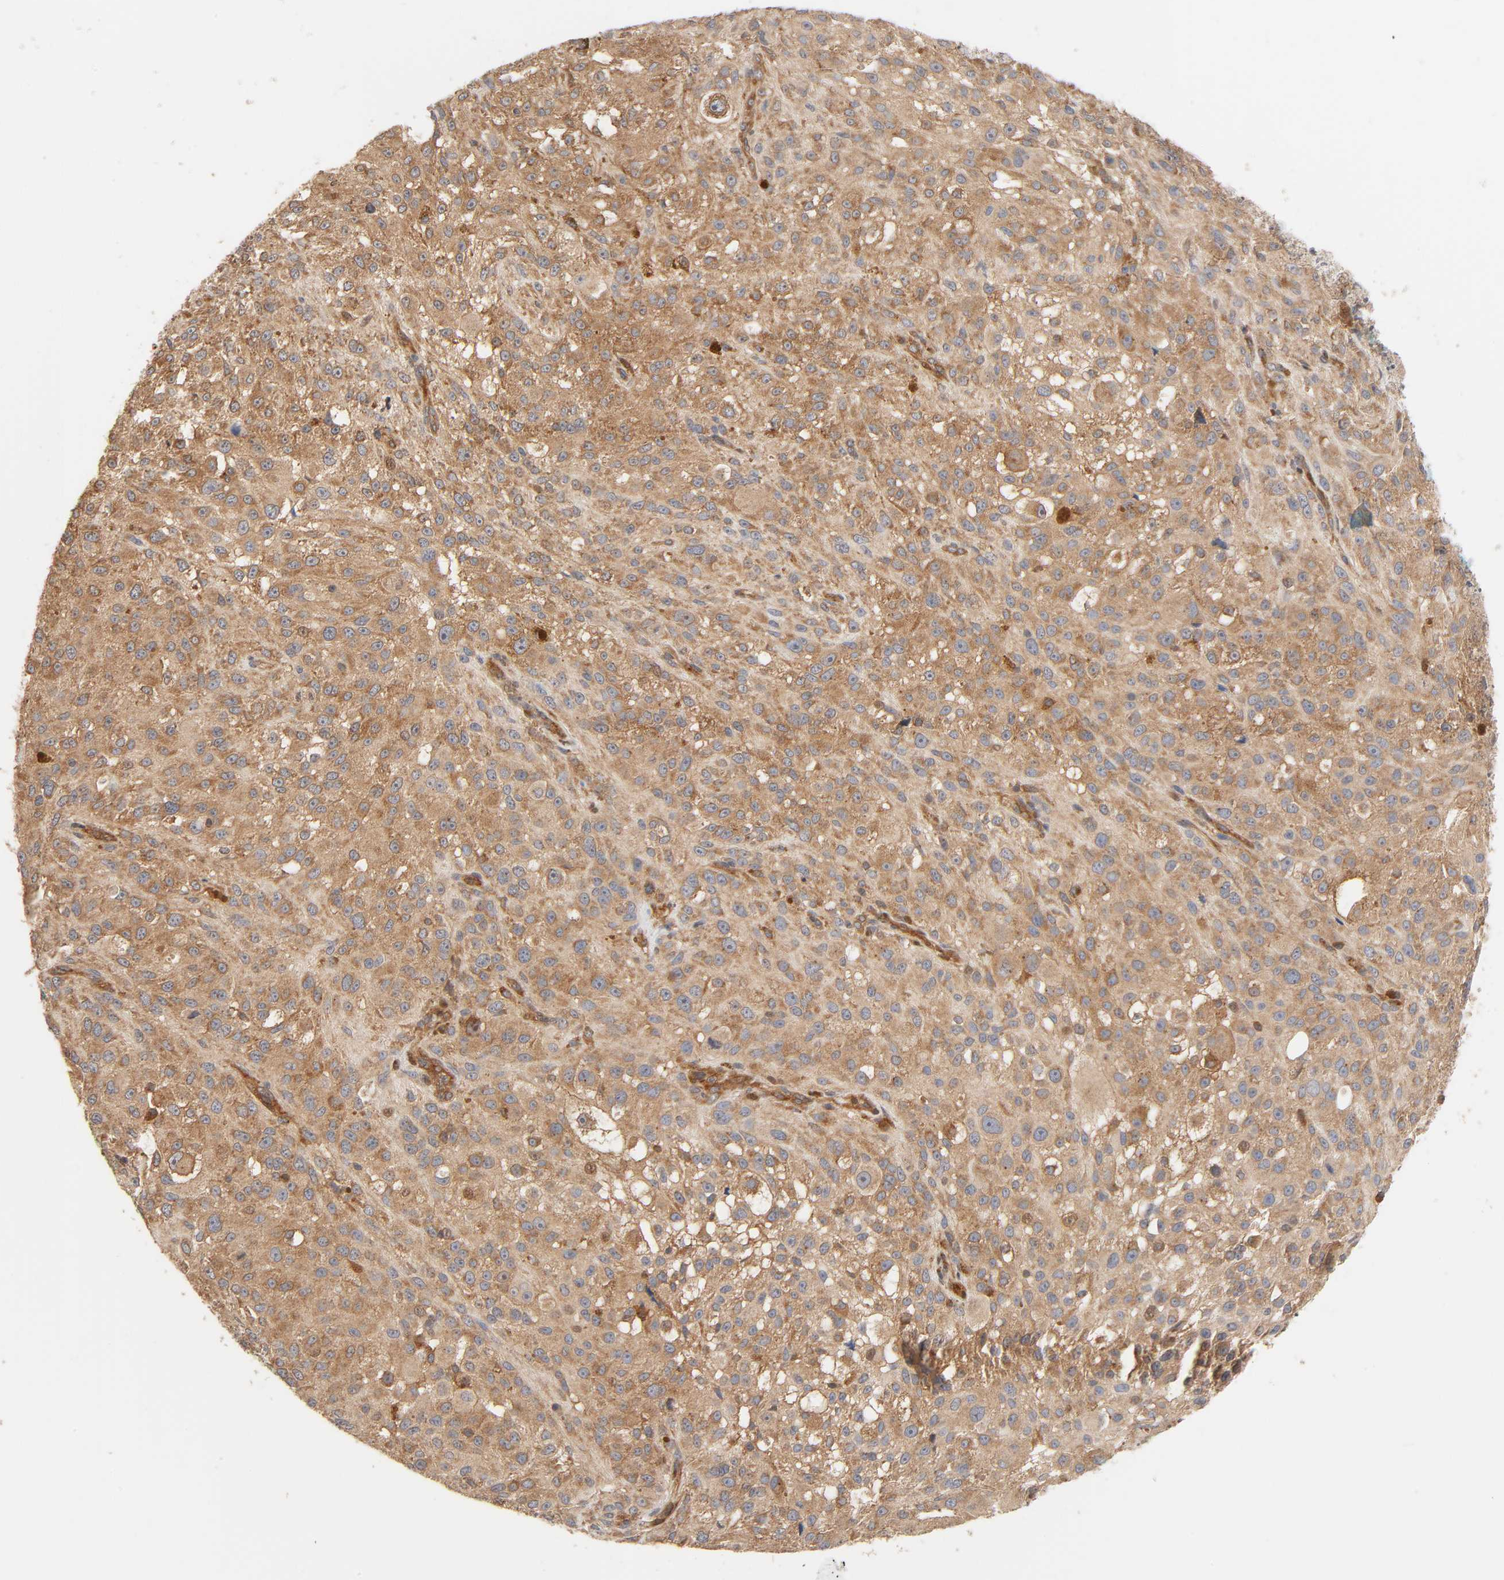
{"staining": {"intensity": "moderate", "quantity": ">75%", "location": "cytoplasmic/membranous"}, "tissue": "melanoma", "cell_type": "Tumor cells", "image_type": "cancer", "snomed": [{"axis": "morphology", "description": "Necrosis, NOS"}, {"axis": "morphology", "description": "Malignant melanoma, NOS"}, {"axis": "topography", "description": "Skin"}], "caption": "Tumor cells demonstrate medium levels of moderate cytoplasmic/membranous expression in approximately >75% of cells in human melanoma. Using DAB (3,3'-diaminobenzidine) (brown) and hematoxylin (blue) stains, captured at high magnification using brightfield microscopy.", "gene": "NEMF", "patient": {"sex": "female", "age": 87}}